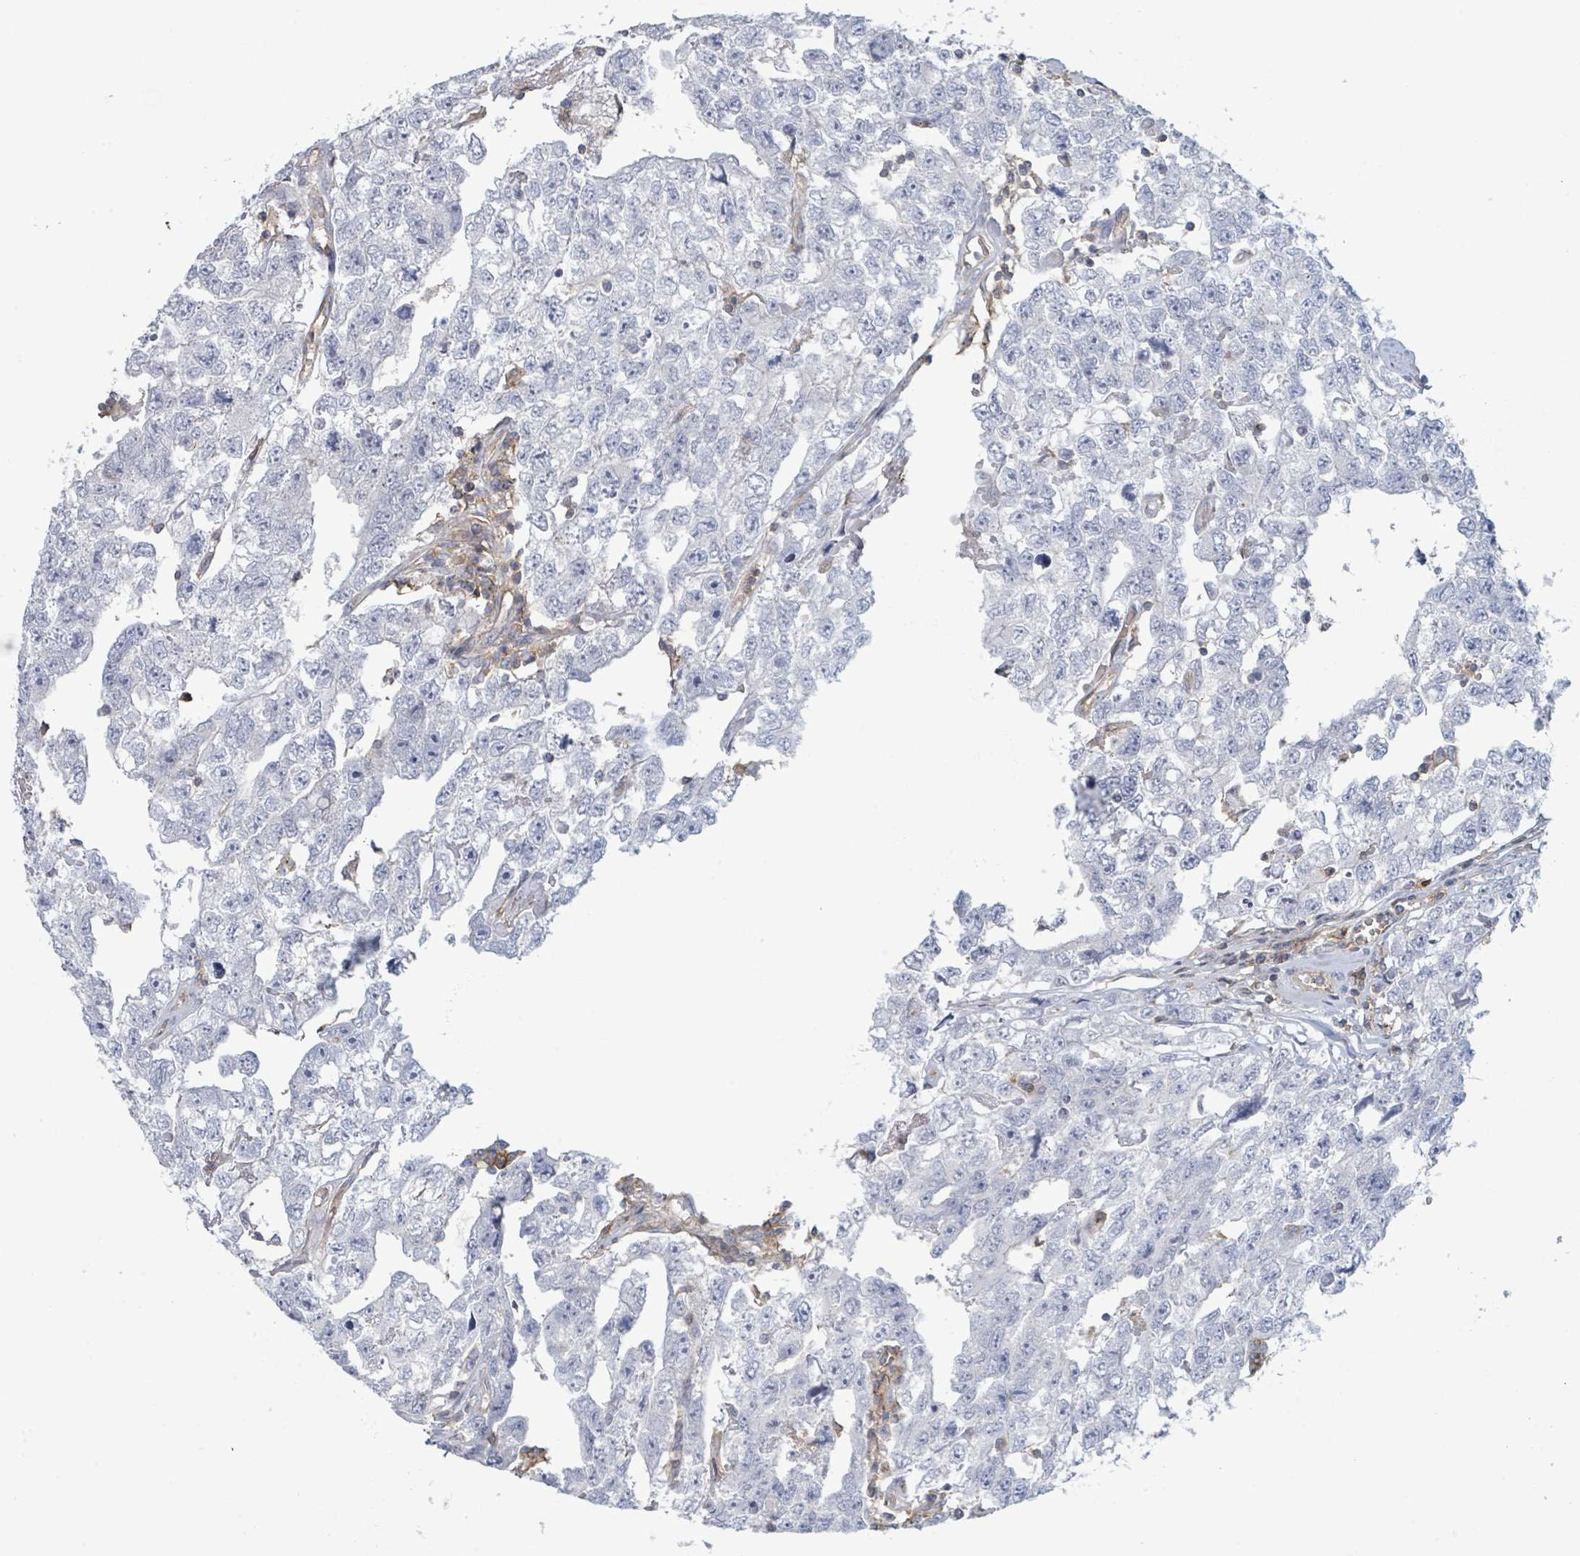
{"staining": {"intensity": "negative", "quantity": "none", "location": "none"}, "tissue": "testis cancer", "cell_type": "Tumor cells", "image_type": "cancer", "snomed": [{"axis": "morphology", "description": "Carcinoma, Embryonal, NOS"}, {"axis": "topography", "description": "Testis"}], "caption": "DAB (3,3'-diaminobenzidine) immunohistochemical staining of embryonal carcinoma (testis) shows no significant expression in tumor cells.", "gene": "TNFRSF14", "patient": {"sex": "male", "age": 22}}